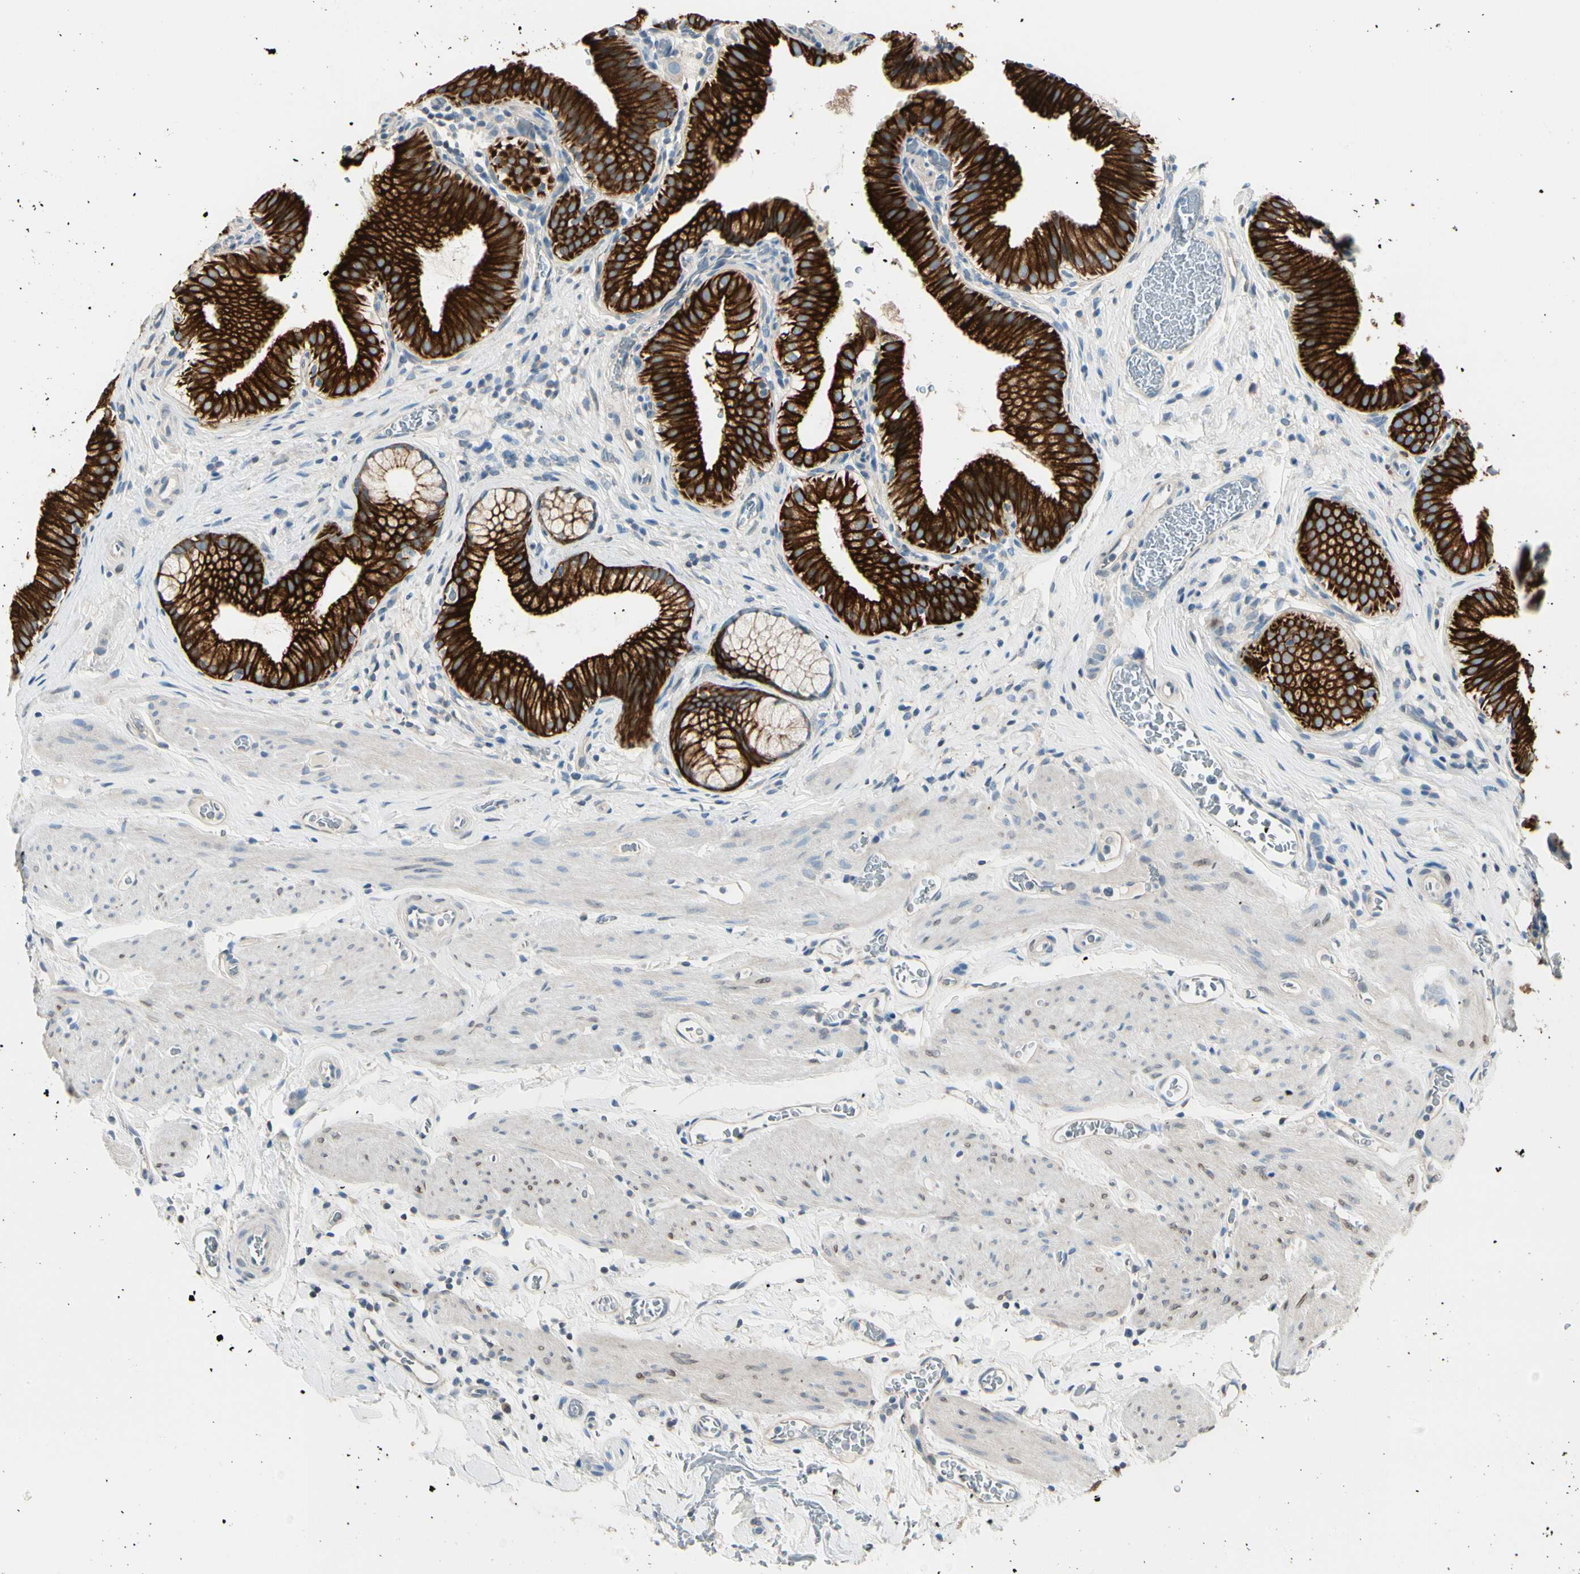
{"staining": {"intensity": "strong", "quantity": ">75%", "location": "cytoplasmic/membranous"}, "tissue": "gallbladder", "cell_type": "Glandular cells", "image_type": "normal", "snomed": [{"axis": "morphology", "description": "Normal tissue, NOS"}, {"axis": "topography", "description": "Gallbladder"}], "caption": "High-magnification brightfield microscopy of unremarkable gallbladder stained with DAB (3,3'-diaminobenzidine) (brown) and counterstained with hematoxylin (blue). glandular cells exhibit strong cytoplasmic/membranous expression is identified in approximately>75% of cells. Using DAB (brown) and hematoxylin (blue) stains, captured at high magnification using brightfield microscopy.", "gene": "DUSP12", "patient": {"sex": "male", "age": 54}}